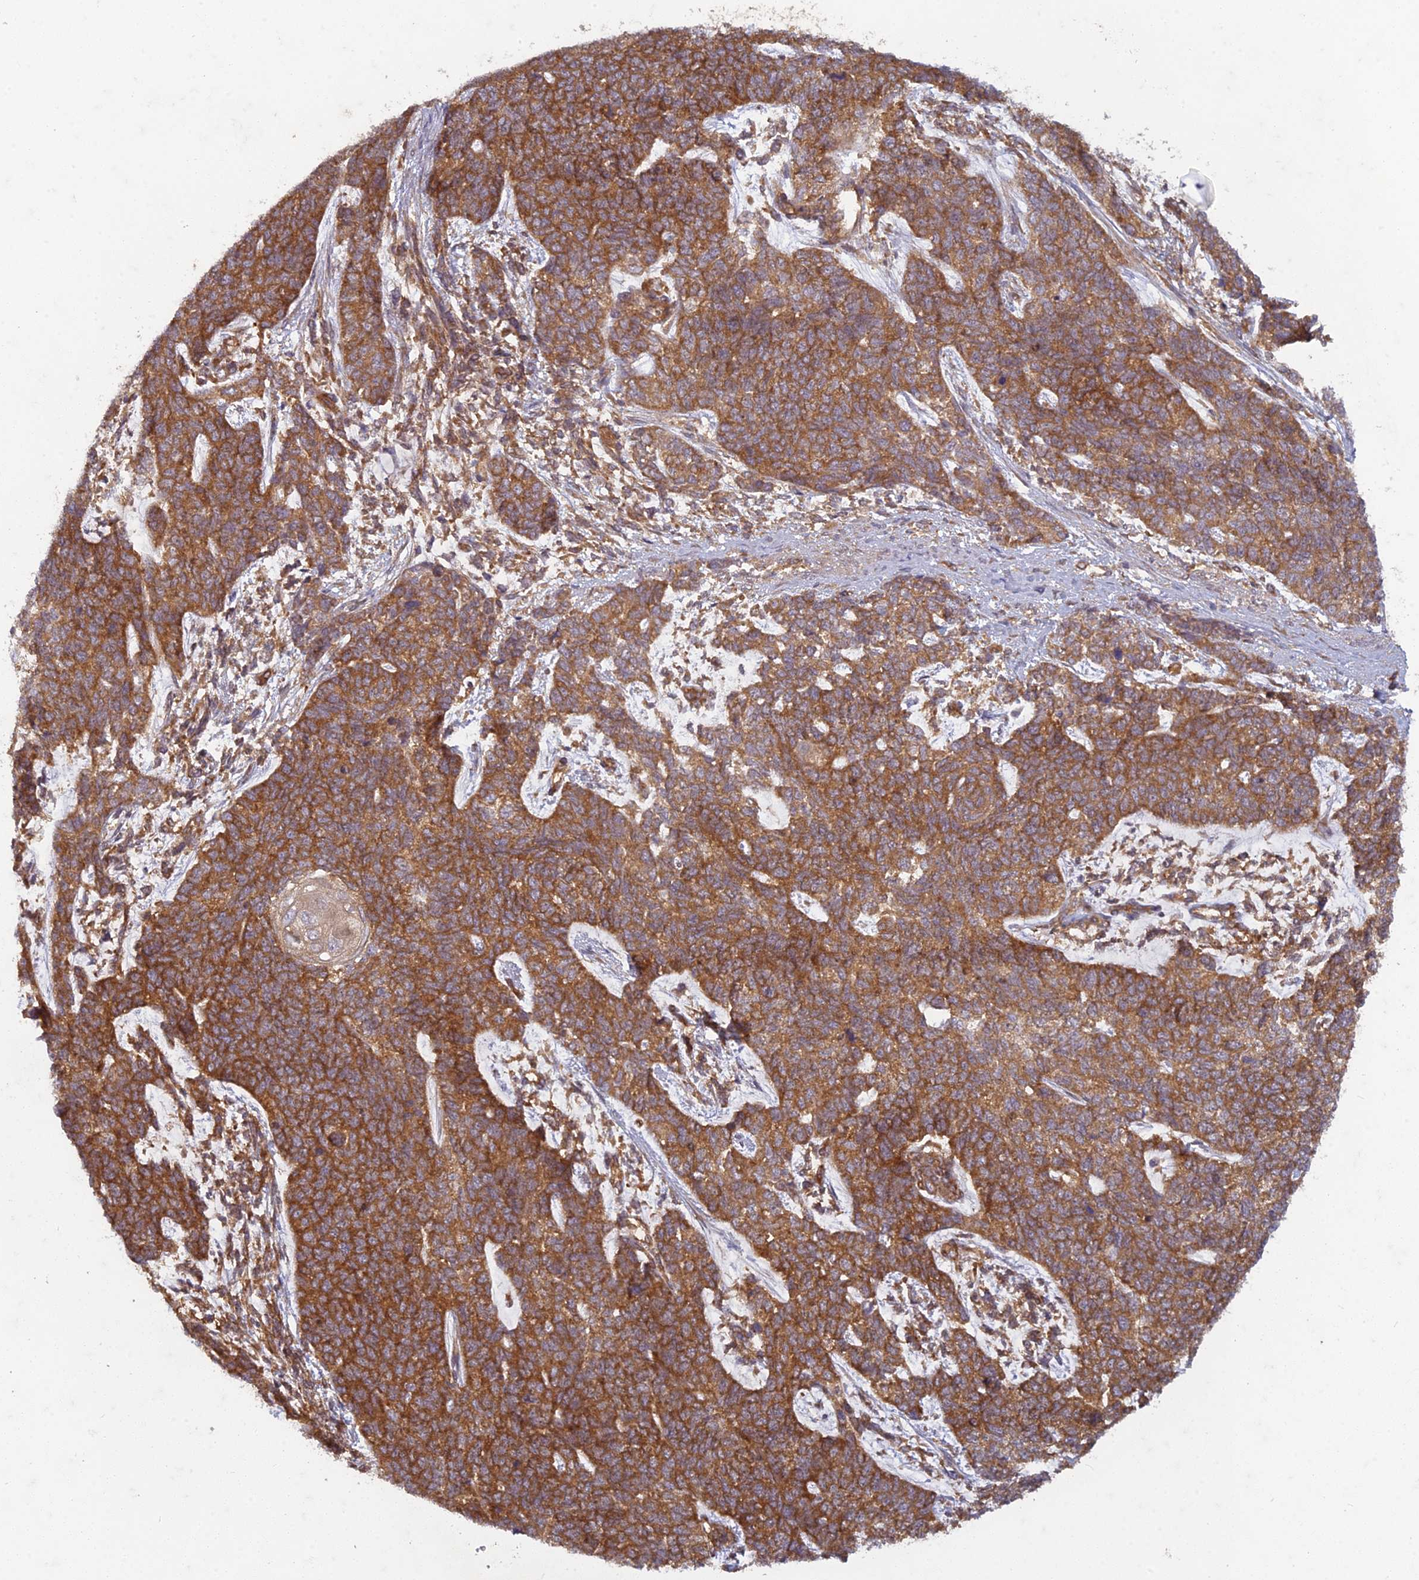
{"staining": {"intensity": "strong", "quantity": ">75%", "location": "cytoplasmic/membranous"}, "tissue": "cervical cancer", "cell_type": "Tumor cells", "image_type": "cancer", "snomed": [{"axis": "morphology", "description": "Squamous cell carcinoma, NOS"}, {"axis": "topography", "description": "Cervix"}], "caption": "This is an image of immunohistochemistry staining of squamous cell carcinoma (cervical), which shows strong positivity in the cytoplasmic/membranous of tumor cells.", "gene": "TCF25", "patient": {"sex": "female", "age": 63}}